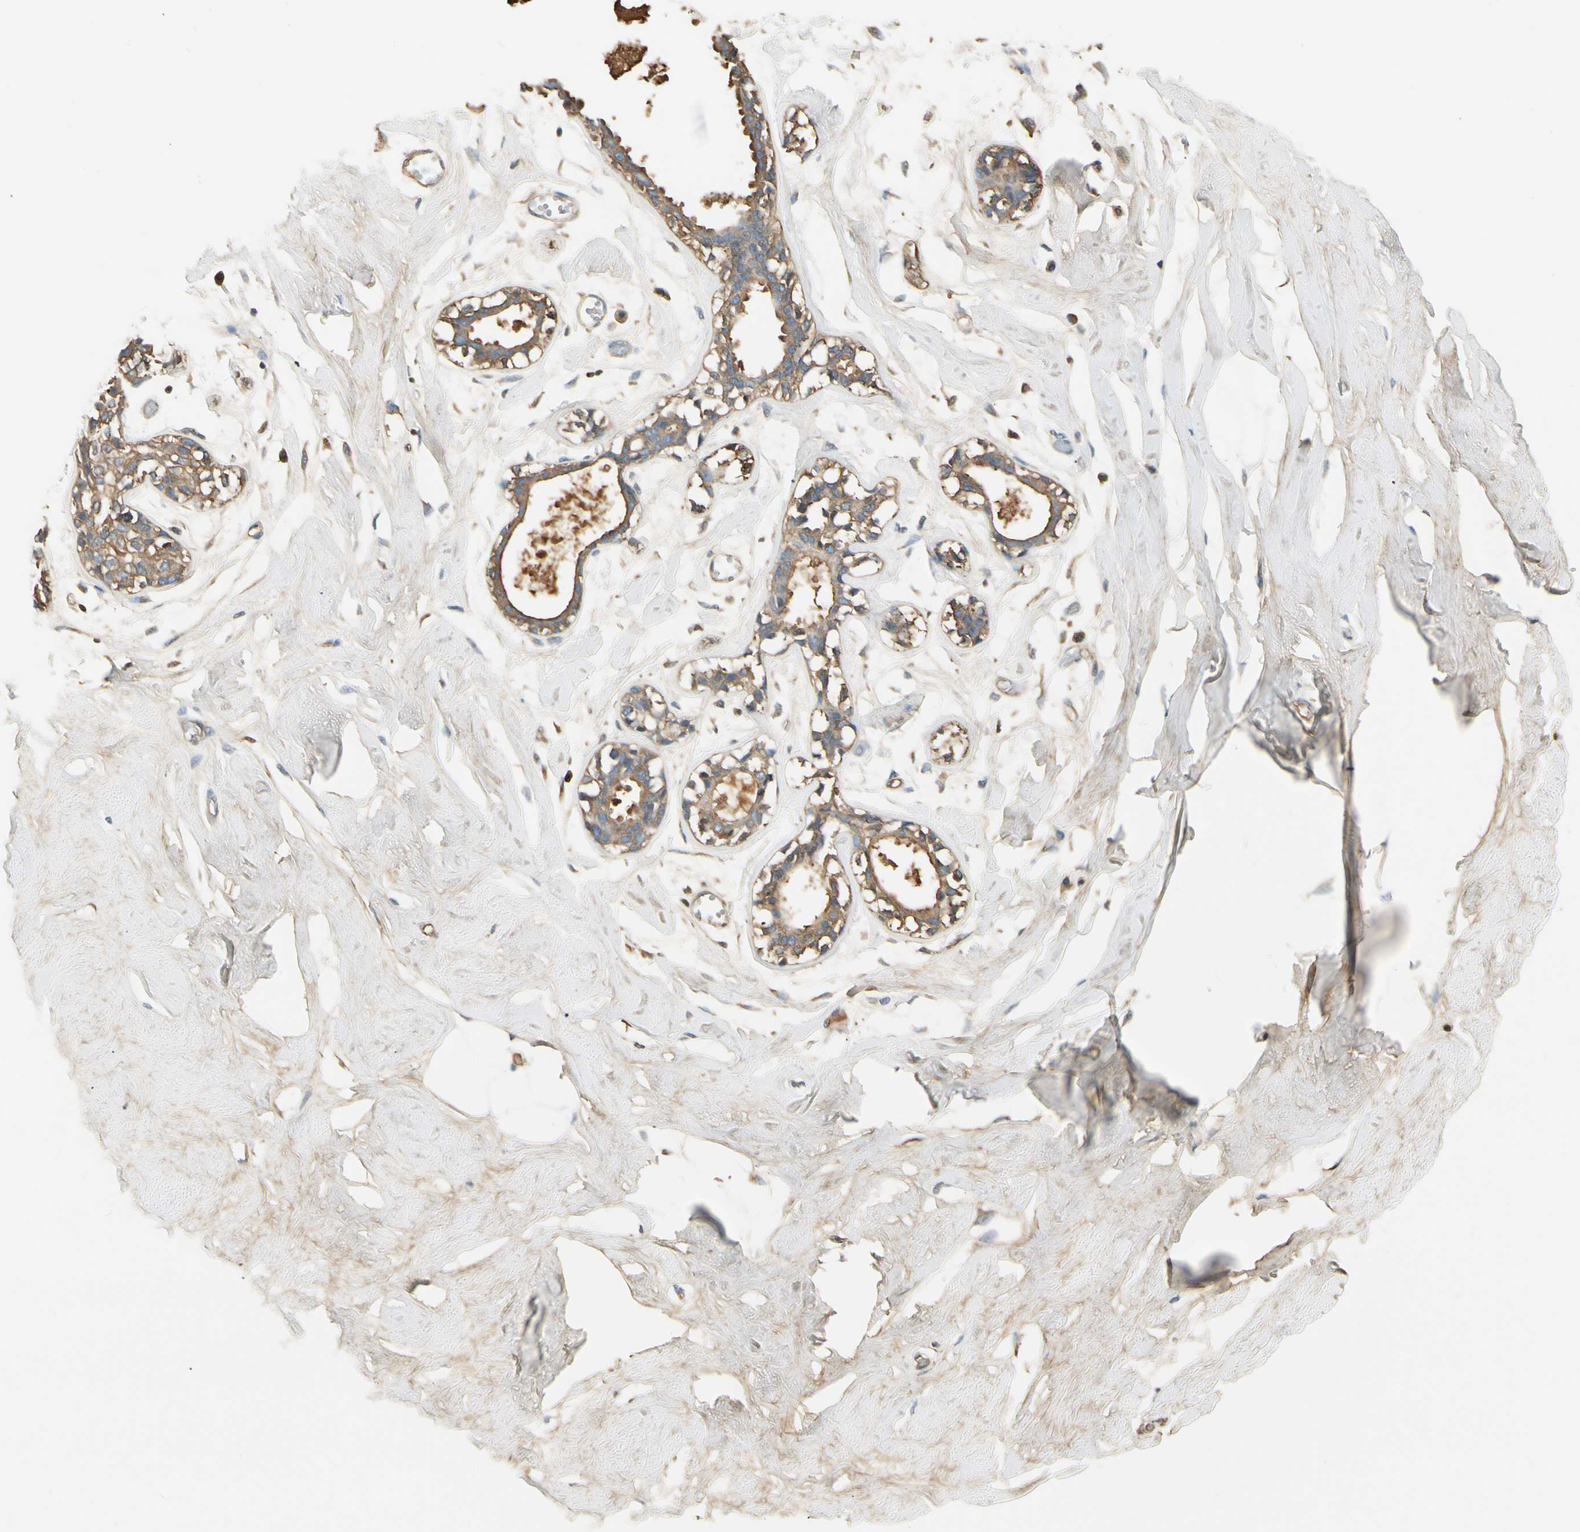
{"staining": {"intensity": "moderate", "quantity": ">75%", "location": "cytoplasmic/membranous"}, "tissue": "breast", "cell_type": "Adipocytes", "image_type": "normal", "snomed": [{"axis": "morphology", "description": "Normal tissue, NOS"}, {"axis": "topography", "description": "Breast"}, {"axis": "topography", "description": "Soft tissue"}], "caption": "Adipocytes reveal medium levels of moderate cytoplasmic/membranous positivity in about >75% of cells in normal human breast.", "gene": "LAMB3", "patient": {"sex": "female", "age": 25}}